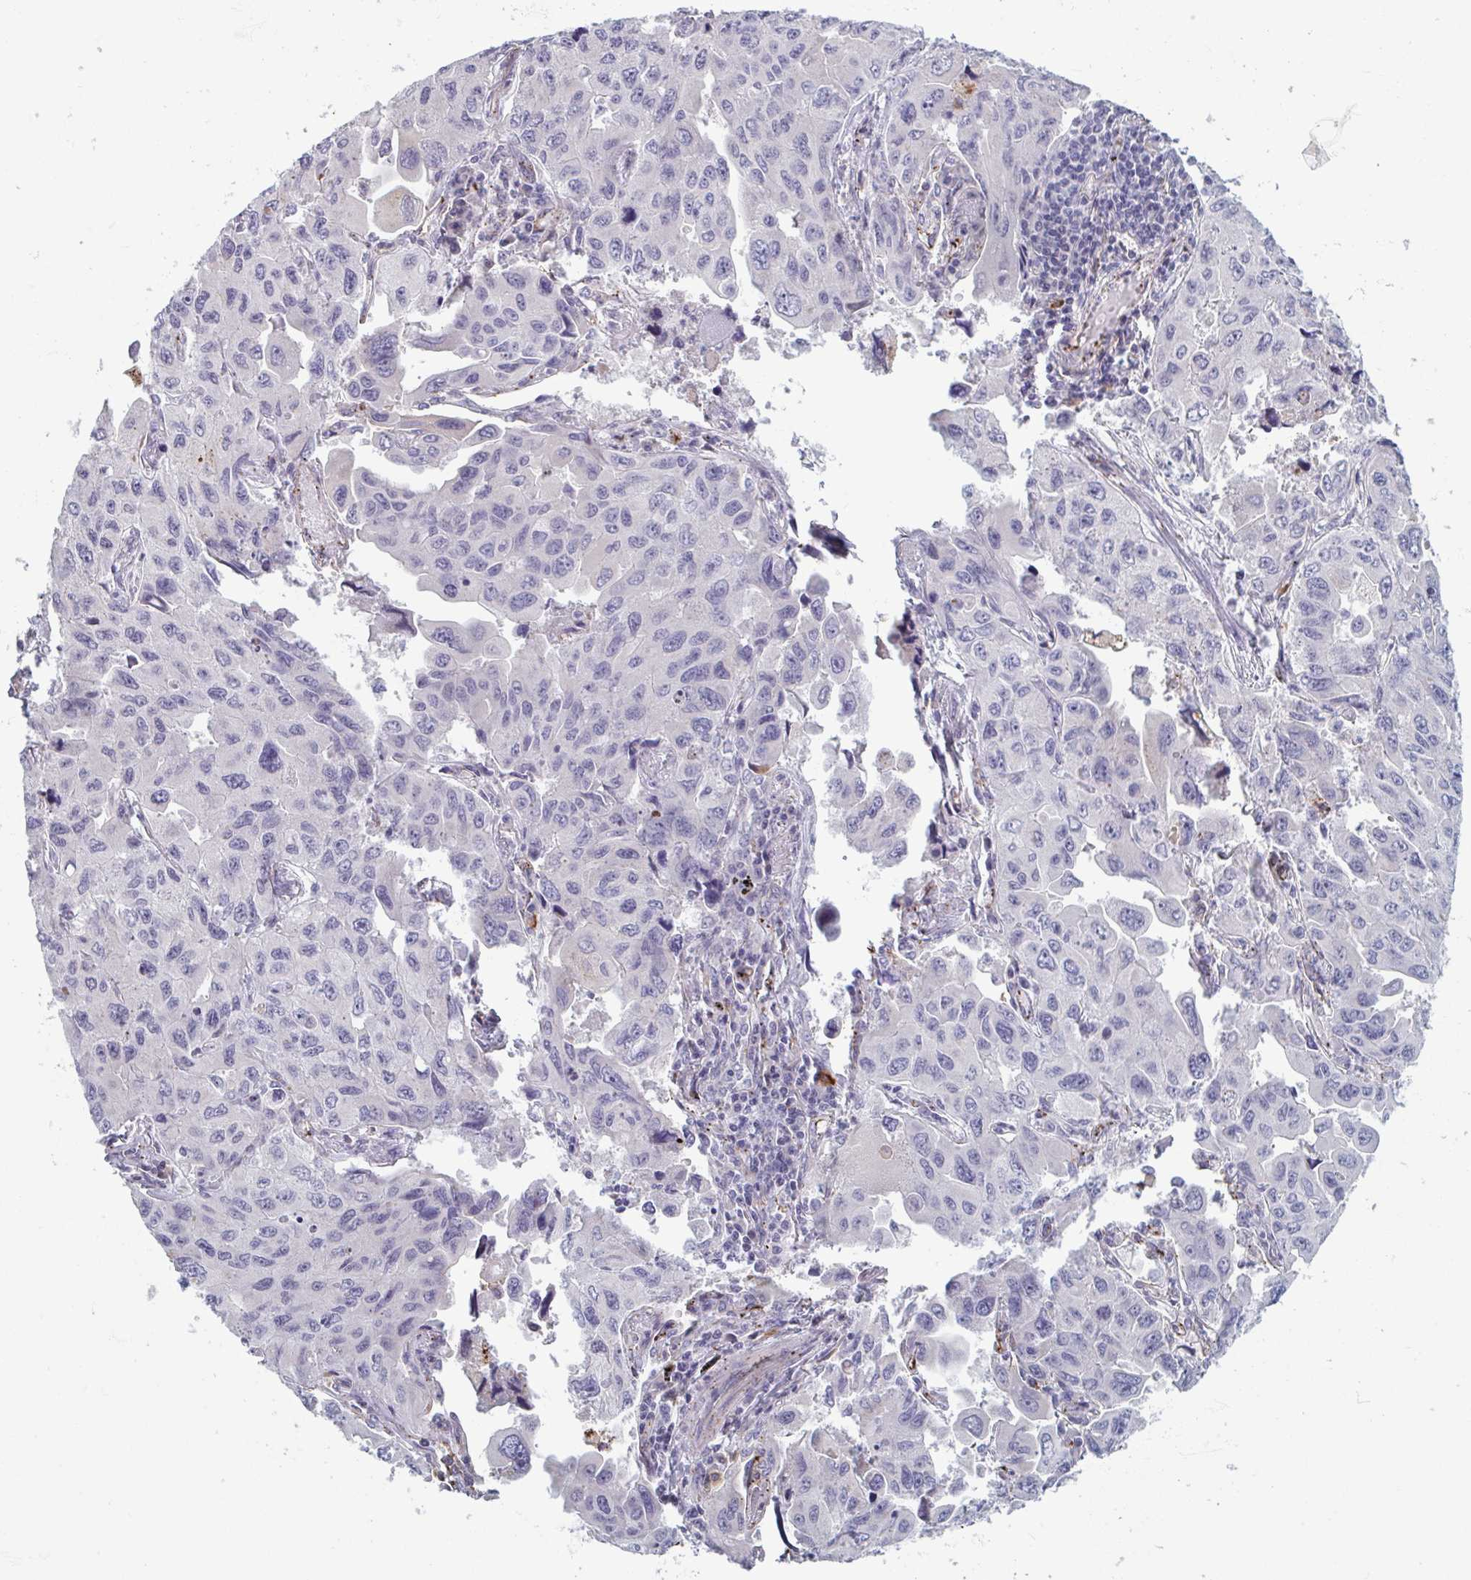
{"staining": {"intensity": "negative", "quantity": "none", "location": "none"}, "tissue": "lung cancer", "cell_type": "Tumor cells", "image_type": "cancer", "snomed": [{"axis": "morphology", "description": "Adenocarcinoma, NOS"}, {"axis": "topography", "description": "Lung"}], "caption": "This photomicrograph is of lung cancer (adenocarcinoma) stained with immunohistochemistry to label a protein in brown with the nuclei are counter-stained blue. There is no positivity in tumor cells.", "gene": "TNFSF10", "patient": {"sex": "male", "age": 64}}